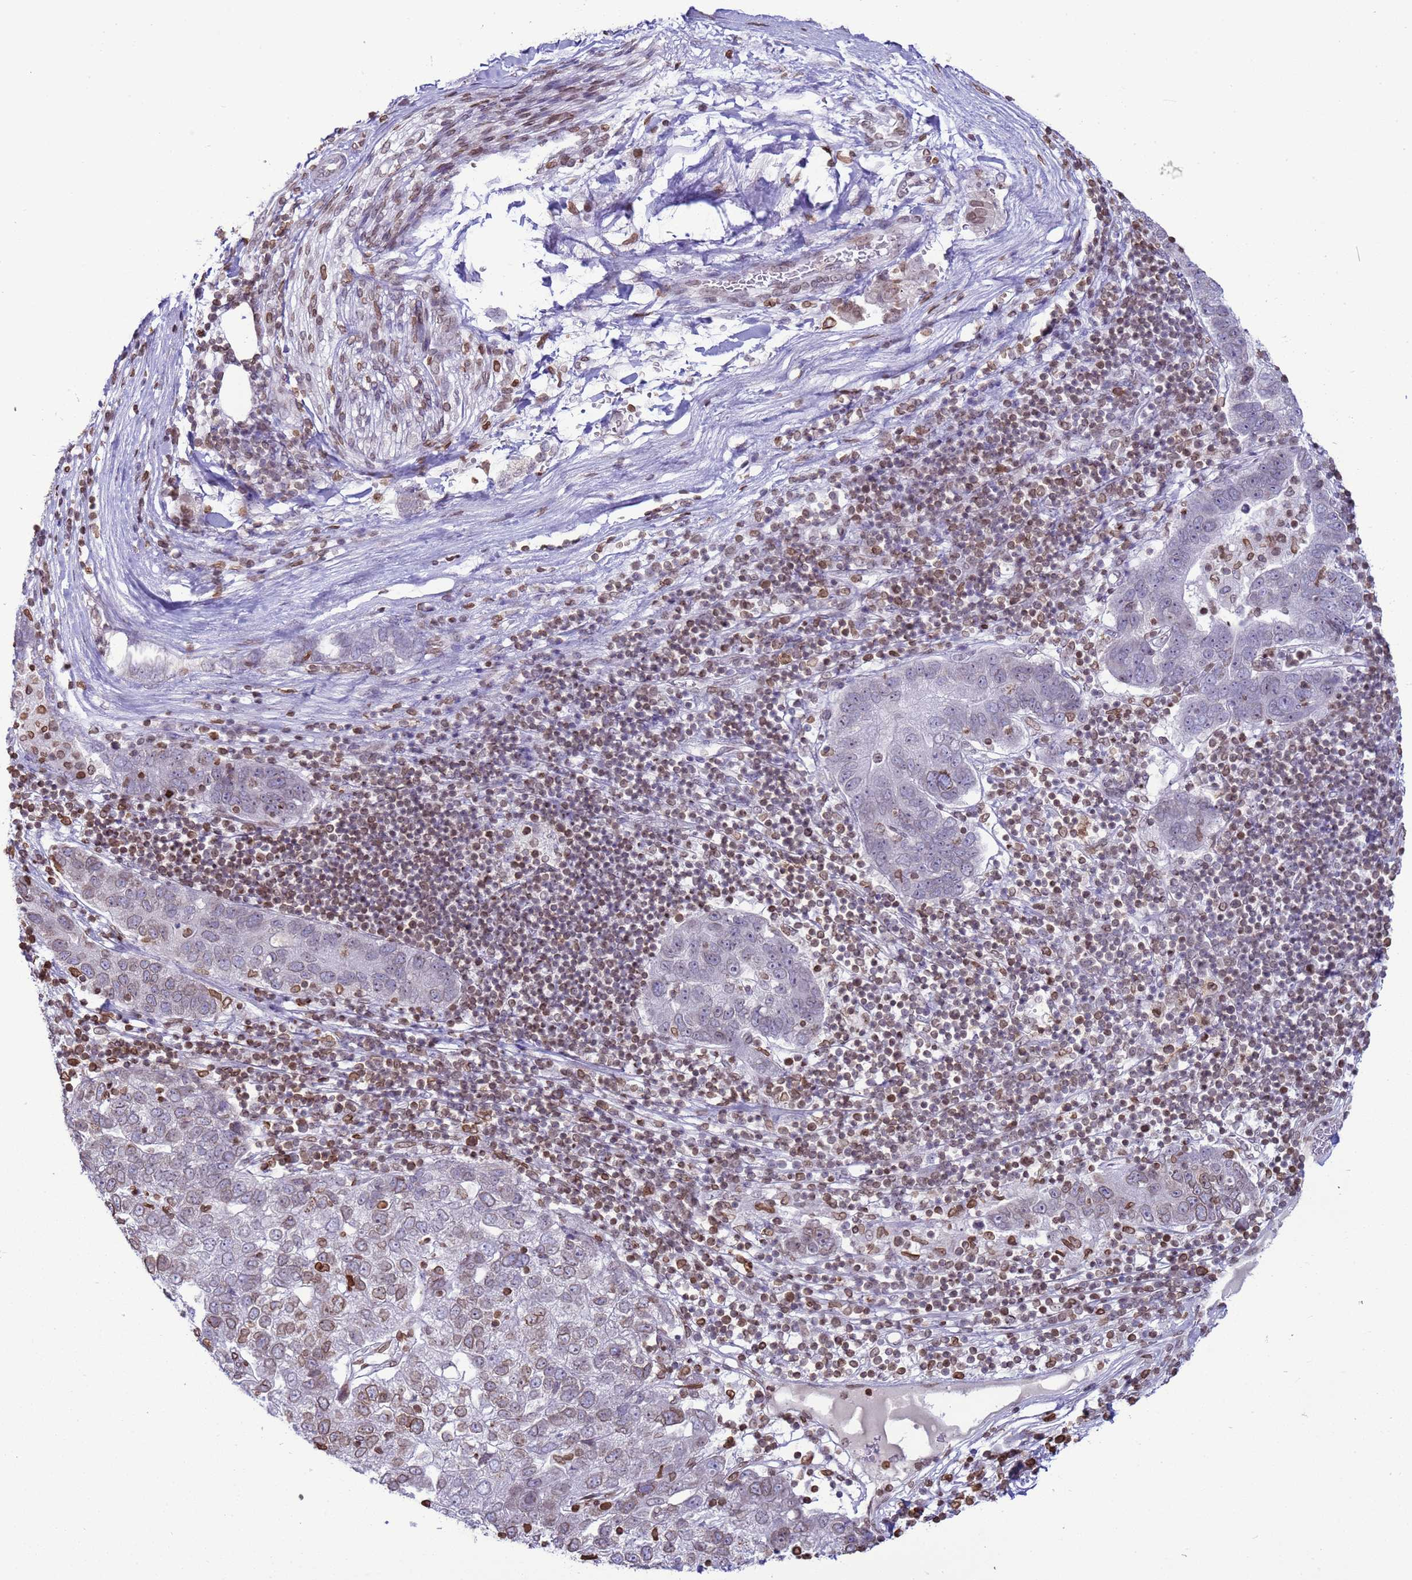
{"staining": {"intensity": "moderate", "quantity": "<25%", "location": "cytoplasmic/membranous,nuclear"}, "tissue": "pancreatic cancer", "cell_type": "Tumor cells", "image_type": "cancer", "snomed": [{"axis": "morphology", "description": "Adenocarcinoma, NOS"}, {"axis": "topography", "description": "Pancreas"}], "caption": "The micrograph demonstrates immunohistochemical staining of pancreatic cancer. There is moderate cytoplasmic/membranous and nuclear positivity is present in about <25% of tumor cells.", "gene": "DHX37", "patient": {"sex": "female", "age": 61}}